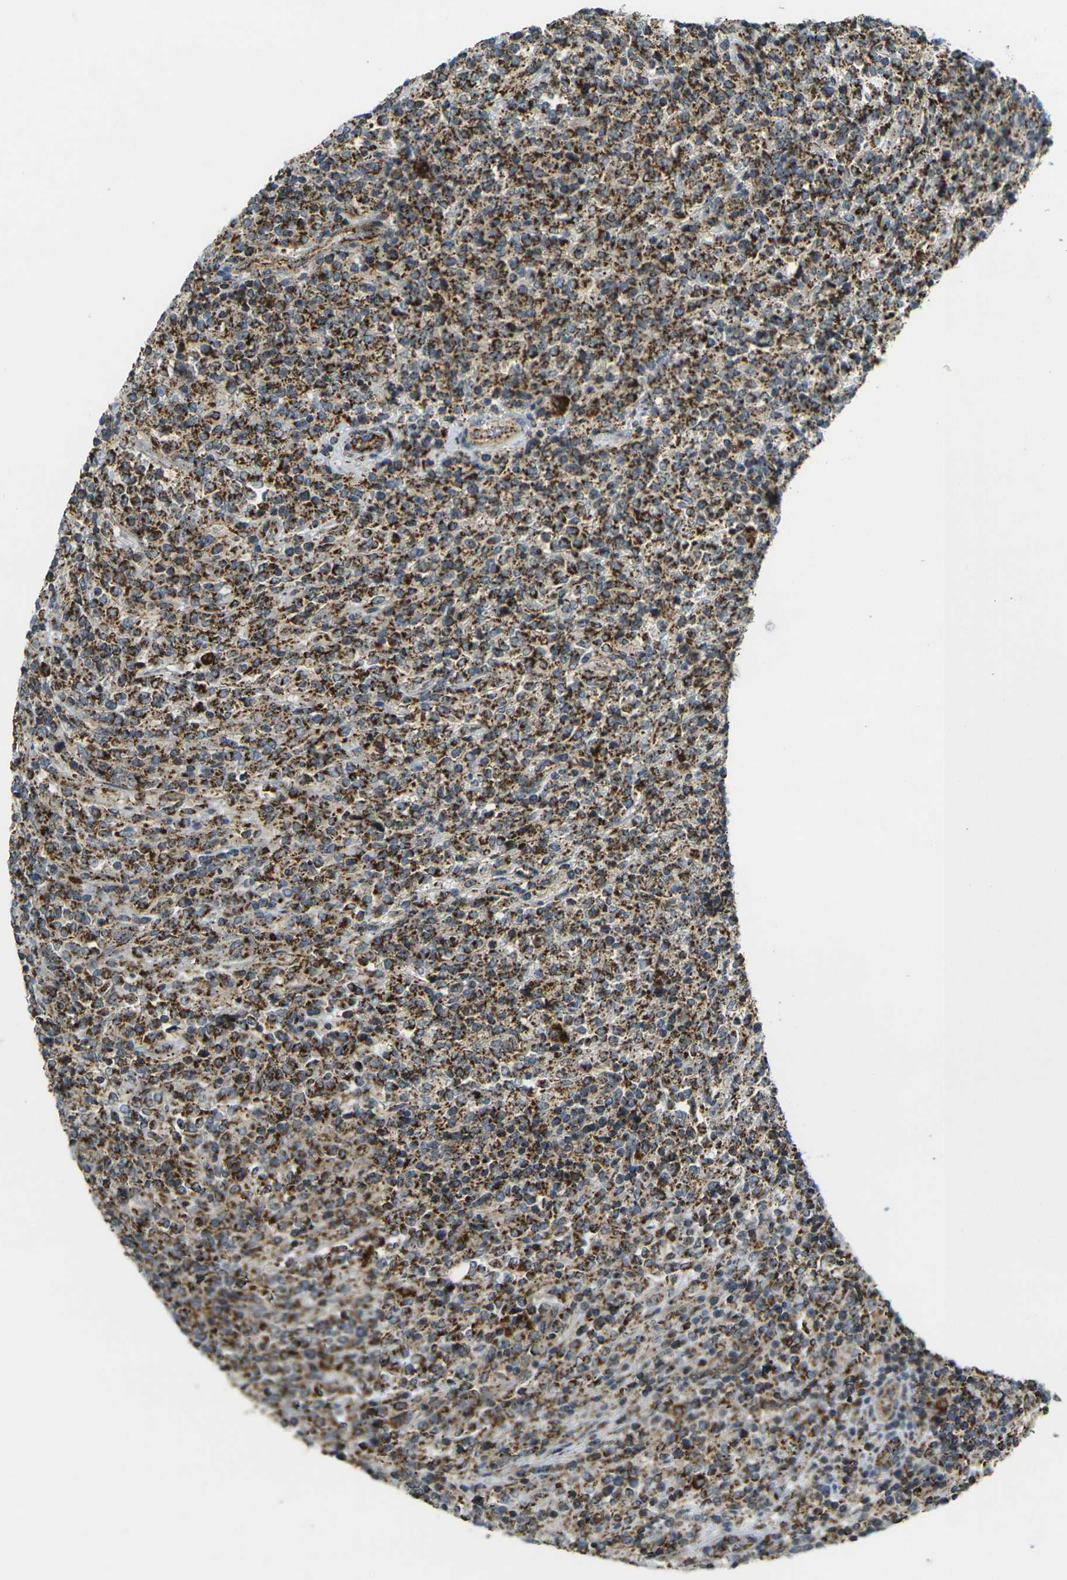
{"staining": {"intensity": "strong", "quantity": ">75%", "location": "cytoplasmic/membranous"}, "tissue": "lymphoma", "cell_type": "Tumor cells", "image_type": "cancer", "snomed": [{"axis": "morphology", "description": "Malignant lymphoma, non-Hodgkin's type, High grade"}, {"axis": "topography", "description": "Soft tissue"}], "caption": "Human lymphoma stained for a protein (brown) exhibits strong cytoplasmic/membranous positive staining in about >75% of tumor cells.", "gene": "IGF1R", "patient": {"sex": "male", "age": 18}}